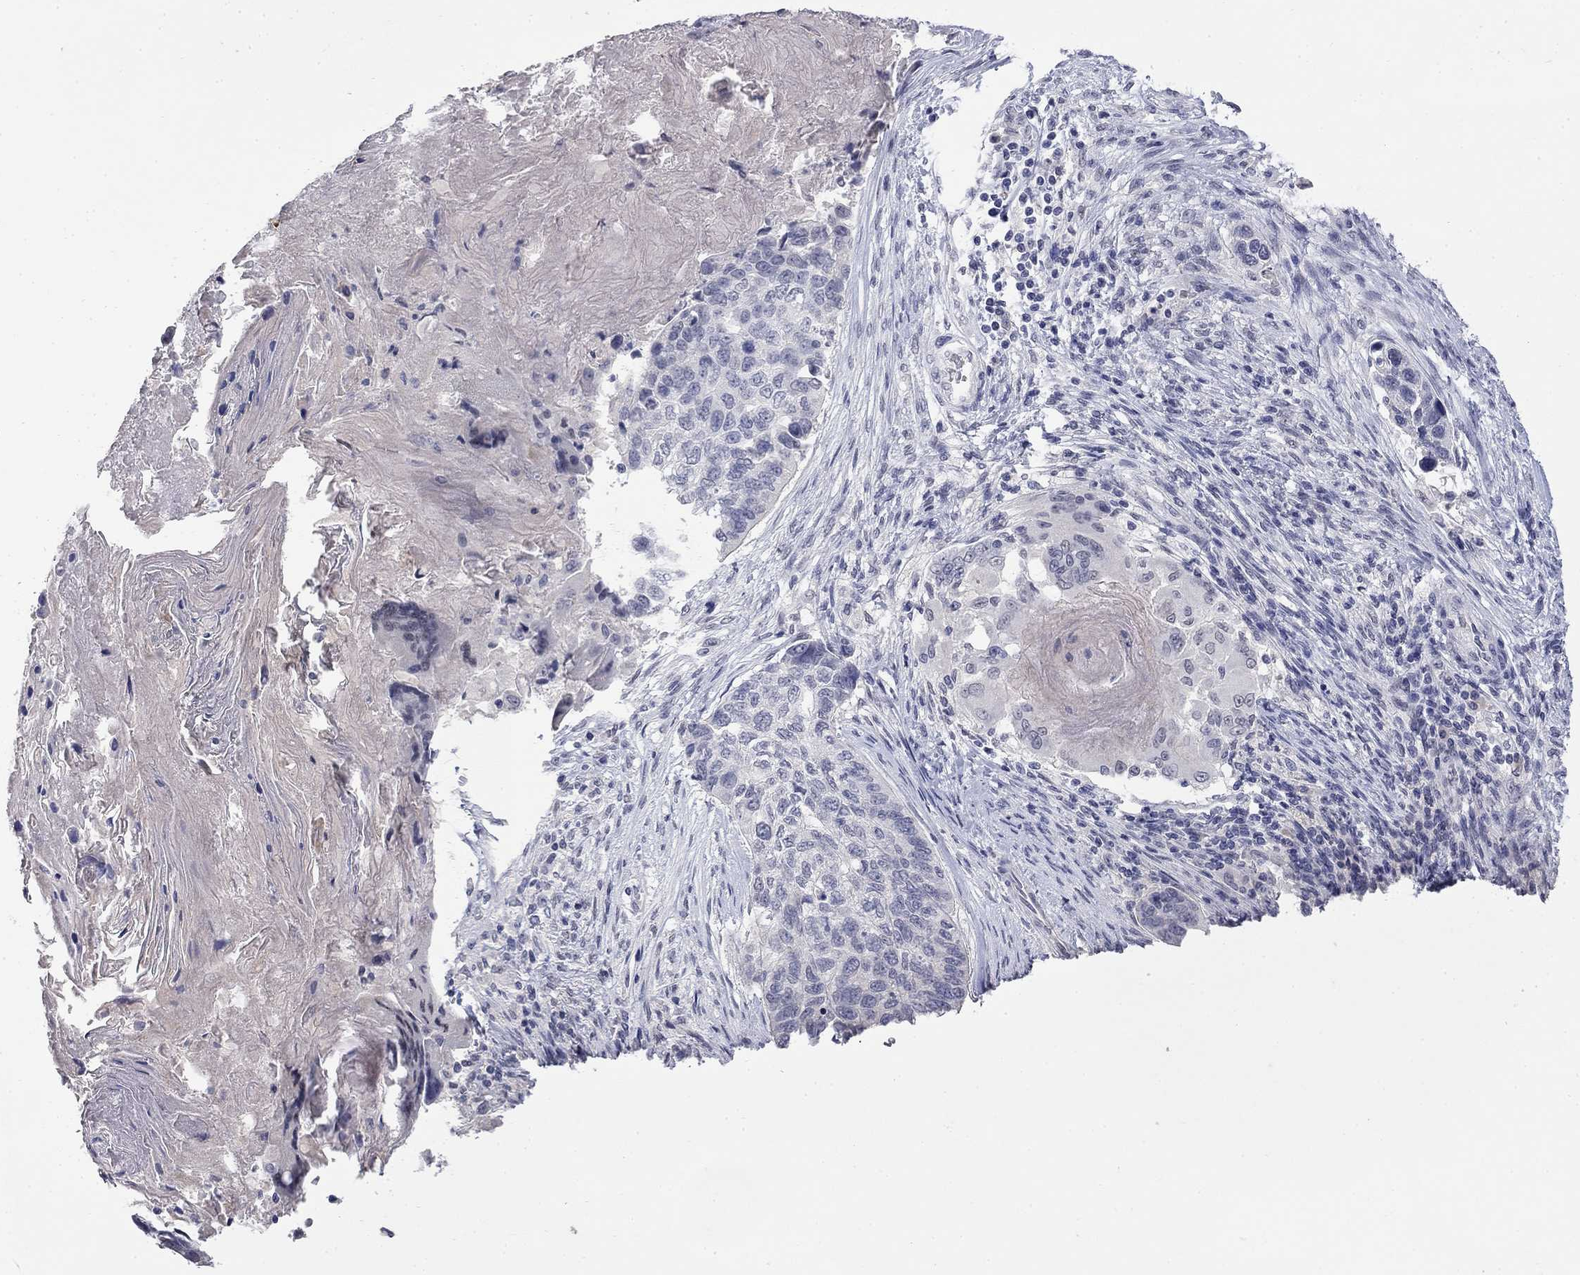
{"staining": {"intensity": "negative", "quantity": "none", "location": "none"}, "tissue": "lung cancer", "cell_type": "Tumor cells", "image_type": "cancer", "snomed": [{"axis": "morphology", "description": "Squamous cell carcinoma, NOS"}, {"axis": "topography", "description": "Lung"}], "caption": "Protein analysis of squamous cell carcinoma (lung) exhibits no significant expression in tumor cells.", "gene": "SLC51A", "patient": {"sex": "male", "age": 69}}